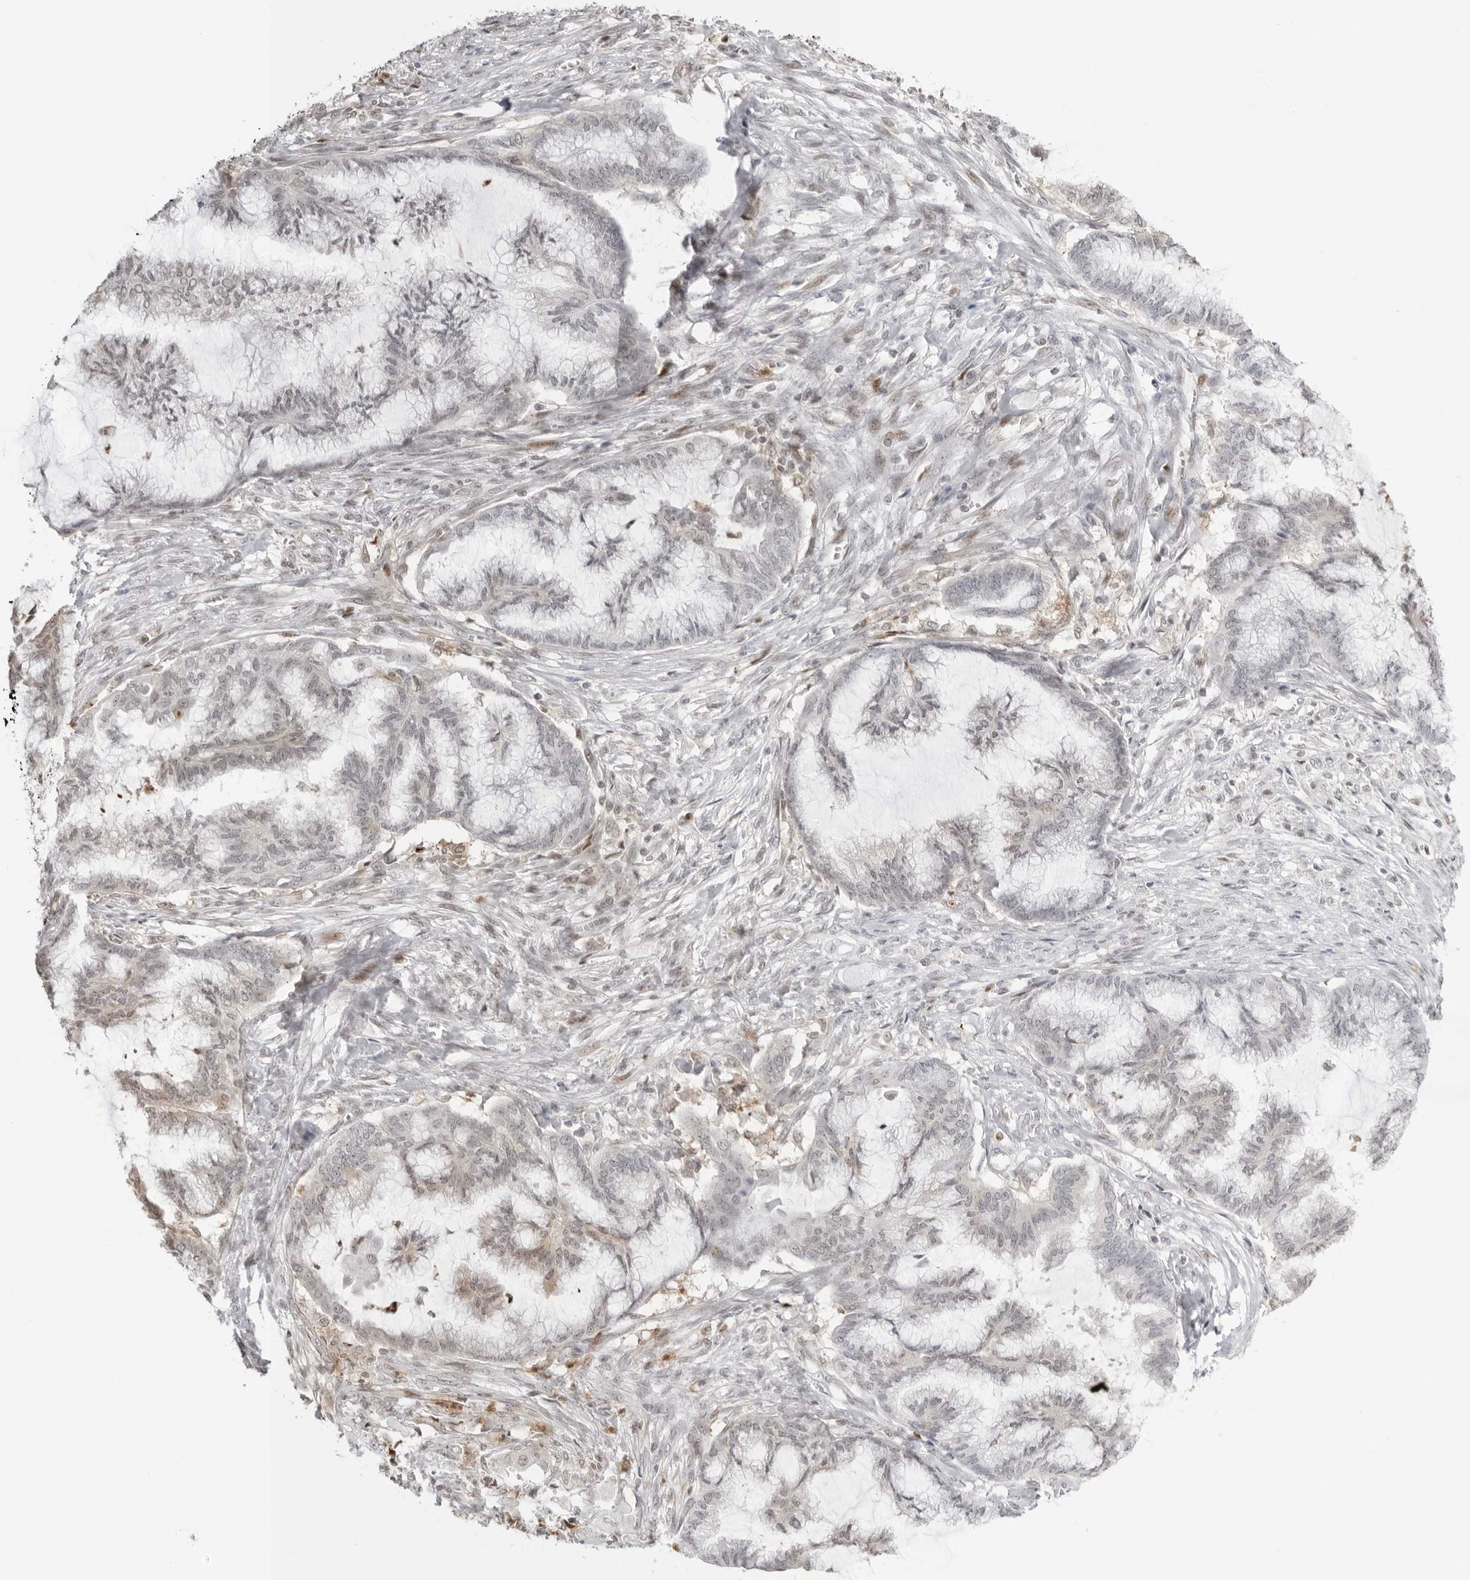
{"staining": {"intensity": "negative", "quantity": "none", "location": "none"}, "tissue": "endometrial cancer", "cell_type": "Tumor cells", "image_type": "cancer", "snomed": [{"axis": "morphology", "description": "Adenocarcinoma, NOS"}, {"axis": "topography", "description": "Endometrium"}], "caption": "The IHC image has no significant expression in tumor cells of endometrial adenocarcinoma tissue. (IHC, brightfield microscopy, high magnification).", "gene": "RNF146", "patient": {"sex": "female", "age": 86}}